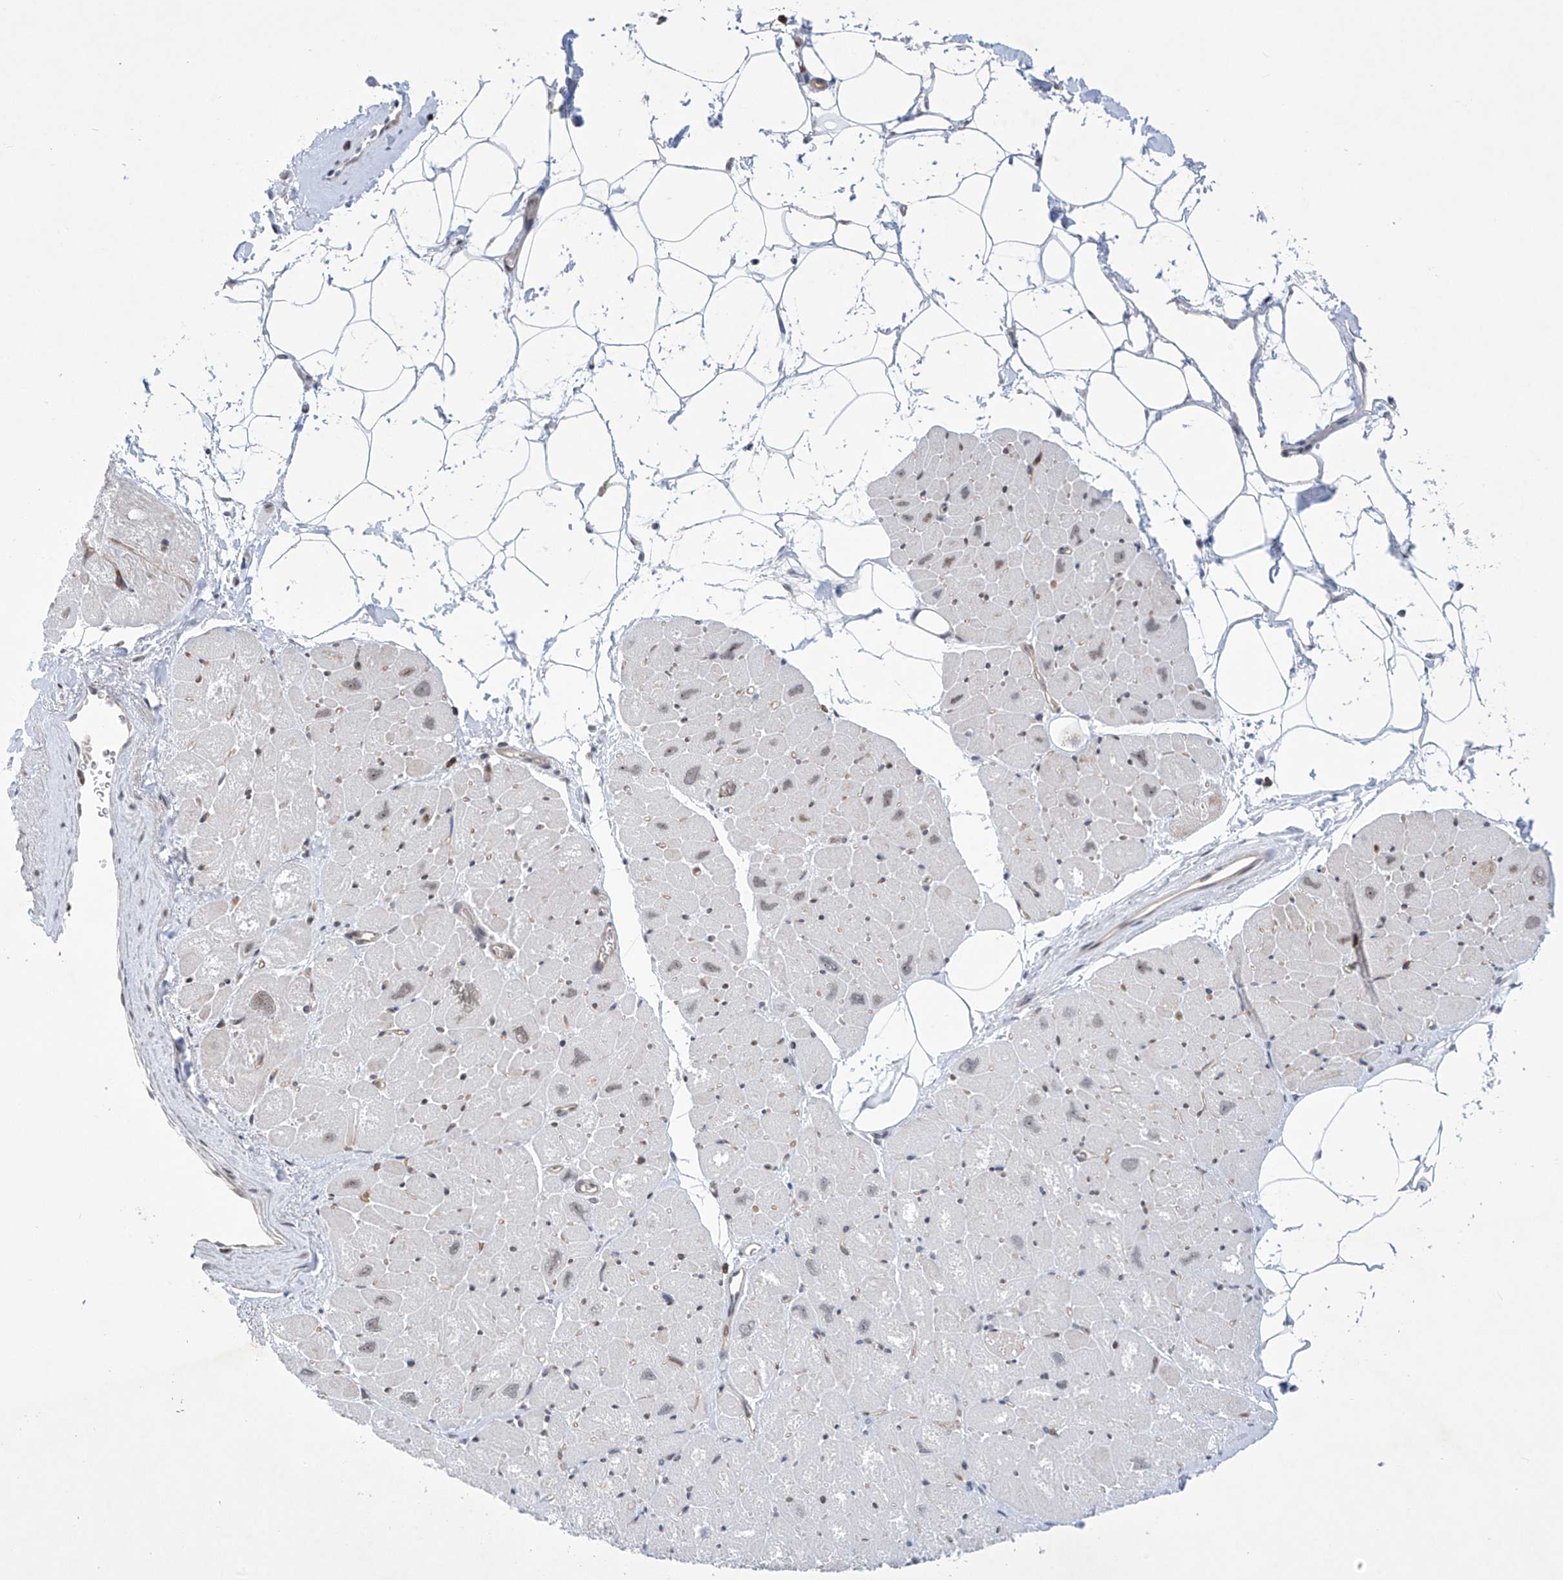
{"staining": {"intensity": "moderate", "quantity": "<25%", "location": "cytoplasmic/membranous"}, "tissue": "heart muscle", "cell_type": "Cardiomyocytes", "image_type": "normal", "snomed": [{"axis": "morphology", "description": "Normal tissue, NOS"}, {"axis": "topography", "description": "Heart"}], "caption": "Protein expression analysis of normal heart muscle reveals moderate cytoplasmic/membranous positivity in about <25% of cardiomyocytes. (Stains: DAB in brown, nuclei in blue, Microscopy: brightfield microscopy at high magnification).", "gene": "MSL3", "patient": {"sex": "male", "age": 50}}